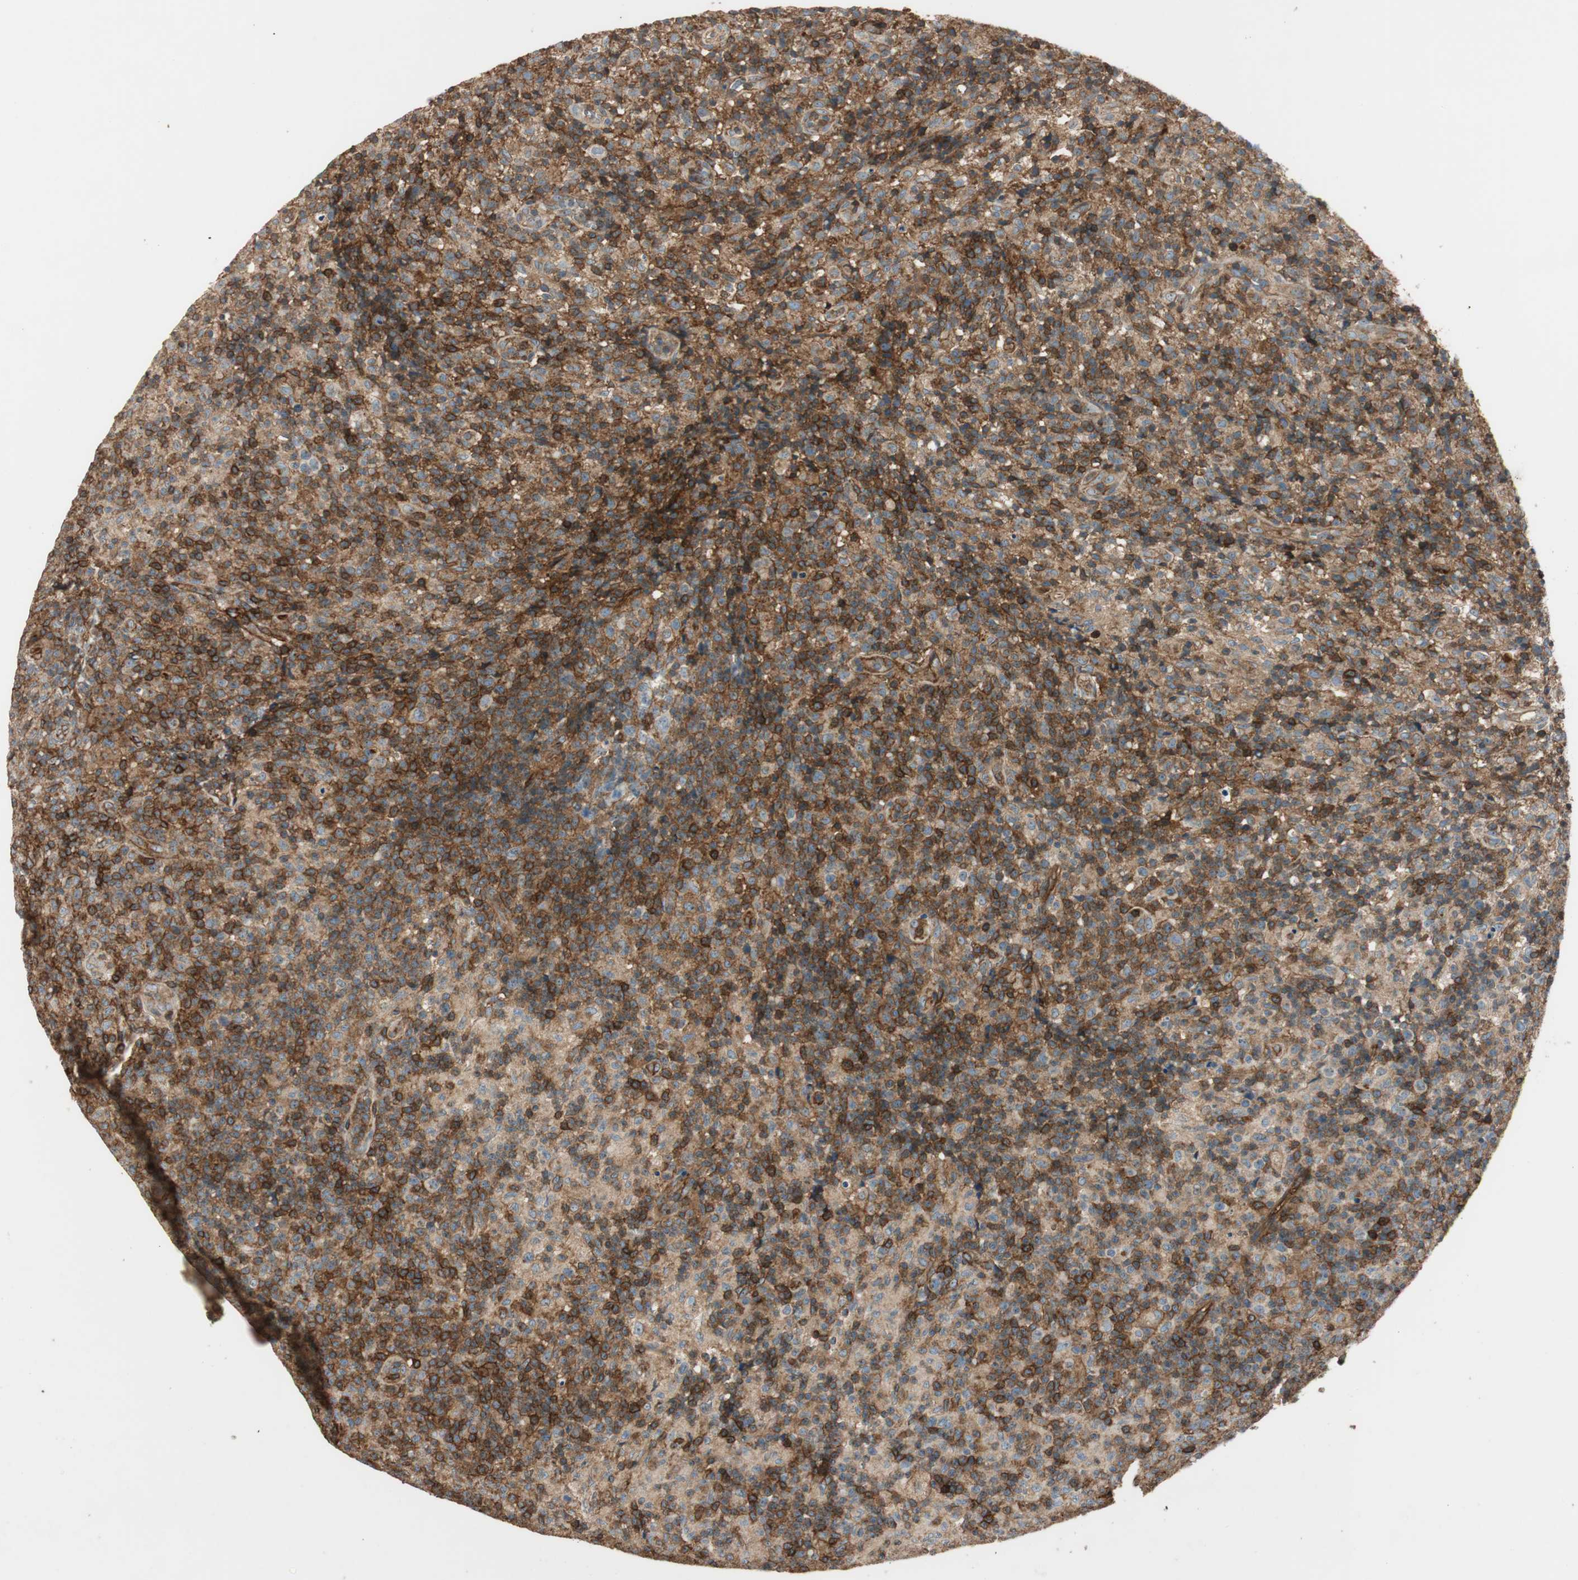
{"staining": {"intensity": "moderate", "quantity": ">75%", "location": "cytoplasmic/membranous"}, "tissue": "lymph node", "cell_type": "Germinal center cells", "image_type": "normal", "snomed": [{"axis": "morphology", "description": "Normal tissue, NOS"}, {"axis": "morphology", "description": "Inflammation, NOS"}, {"axis": "topography", "description": "Lymph node"}], "caption": "There is medium levels of moderate cytoplasmic/membranous expression in germinal center cells of benign lymph node, as demonstrated by immunohistochemical staining (brown color).", "gene": "BTN3A3", "patient": {"sex": "male", "age": 55}}